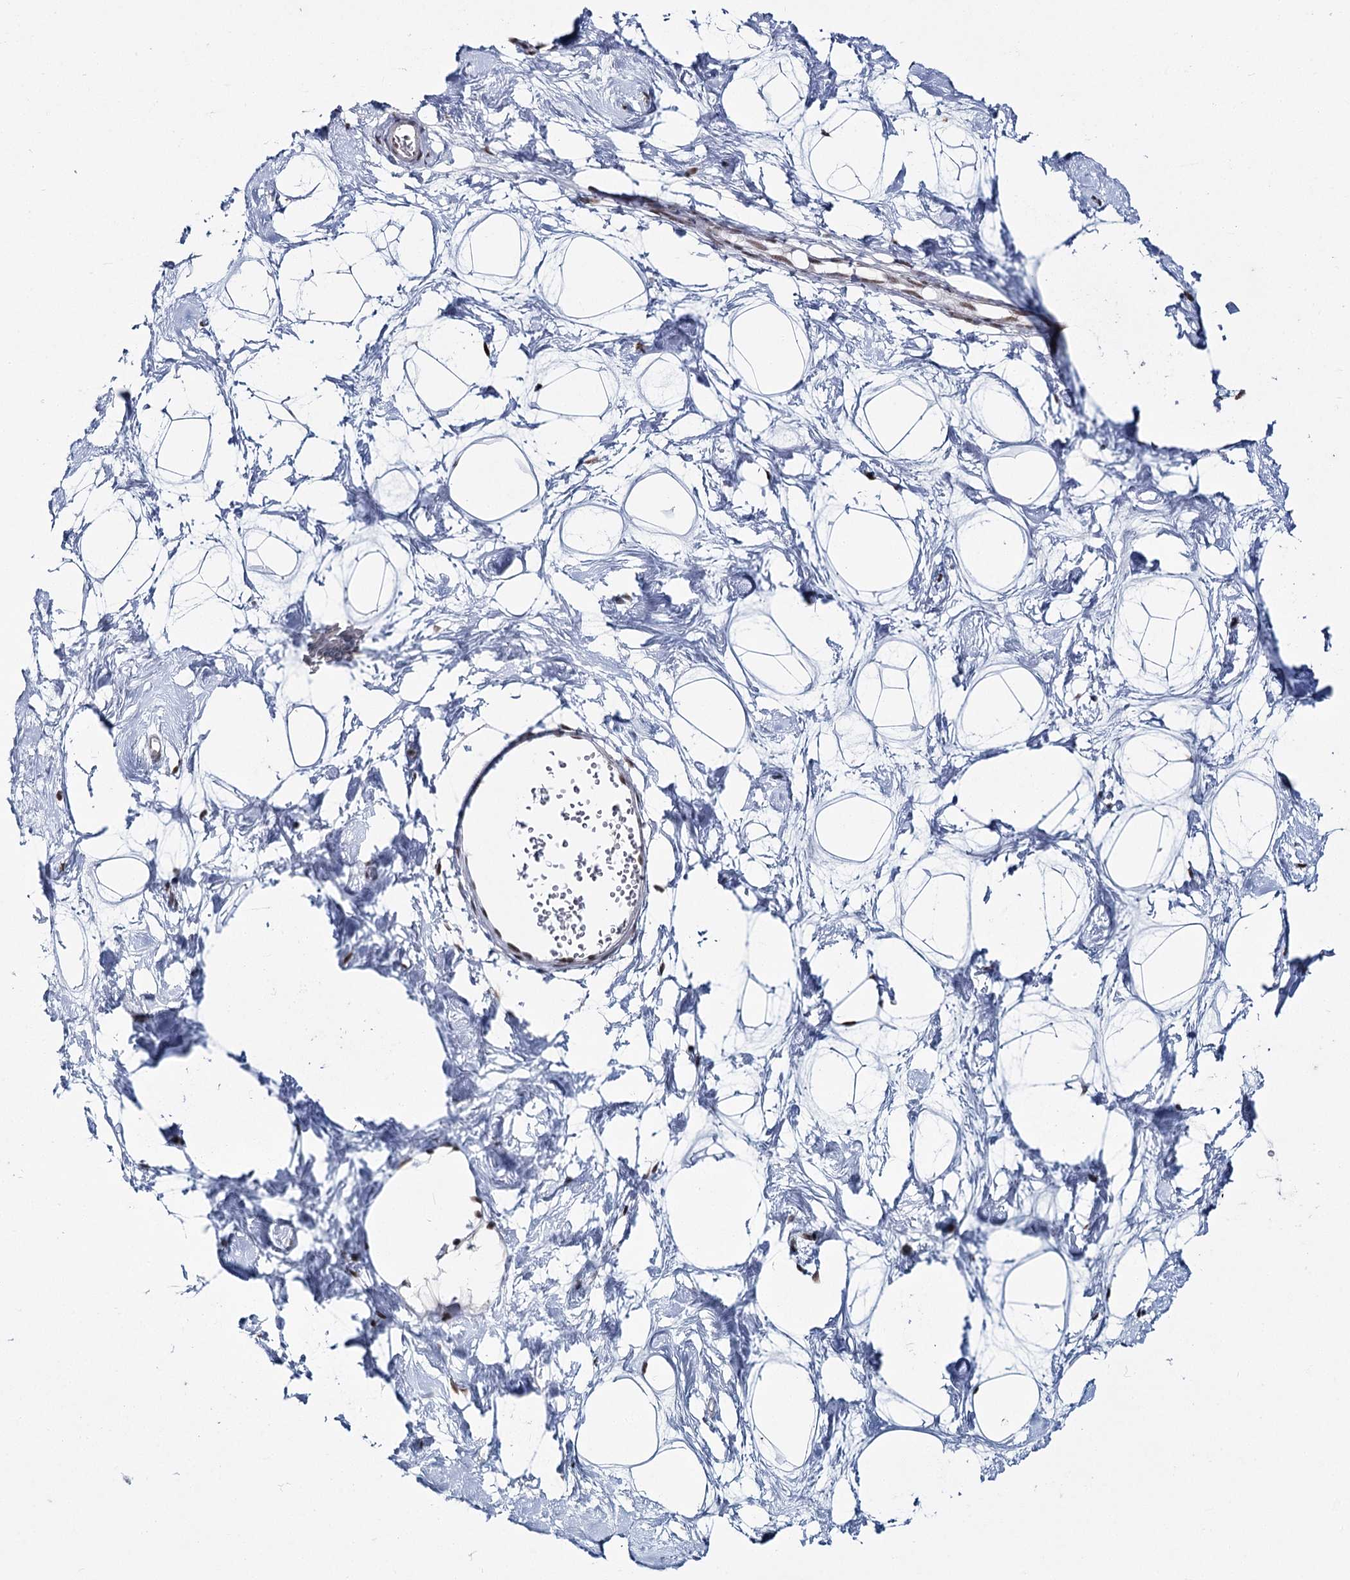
{"staining": {"intensity": "negative", "quantity": "none", "location": "none"}, "tissue": "breast", "cell_type": "Adipocytes", "image_type": "normal", "snomed": [{"axis": "morphology", "description": "Normal tissue, NOS"}, {"axis": "morphology", "description": "Adenoma, NOS"}, {"axis": "topography", "description": "Breast"}], "caption": "The histopathology image shows no staining of adipocytes in benign breast.", "gene": "SCAF8", "patient": {"sex": "female", "age": 23}}